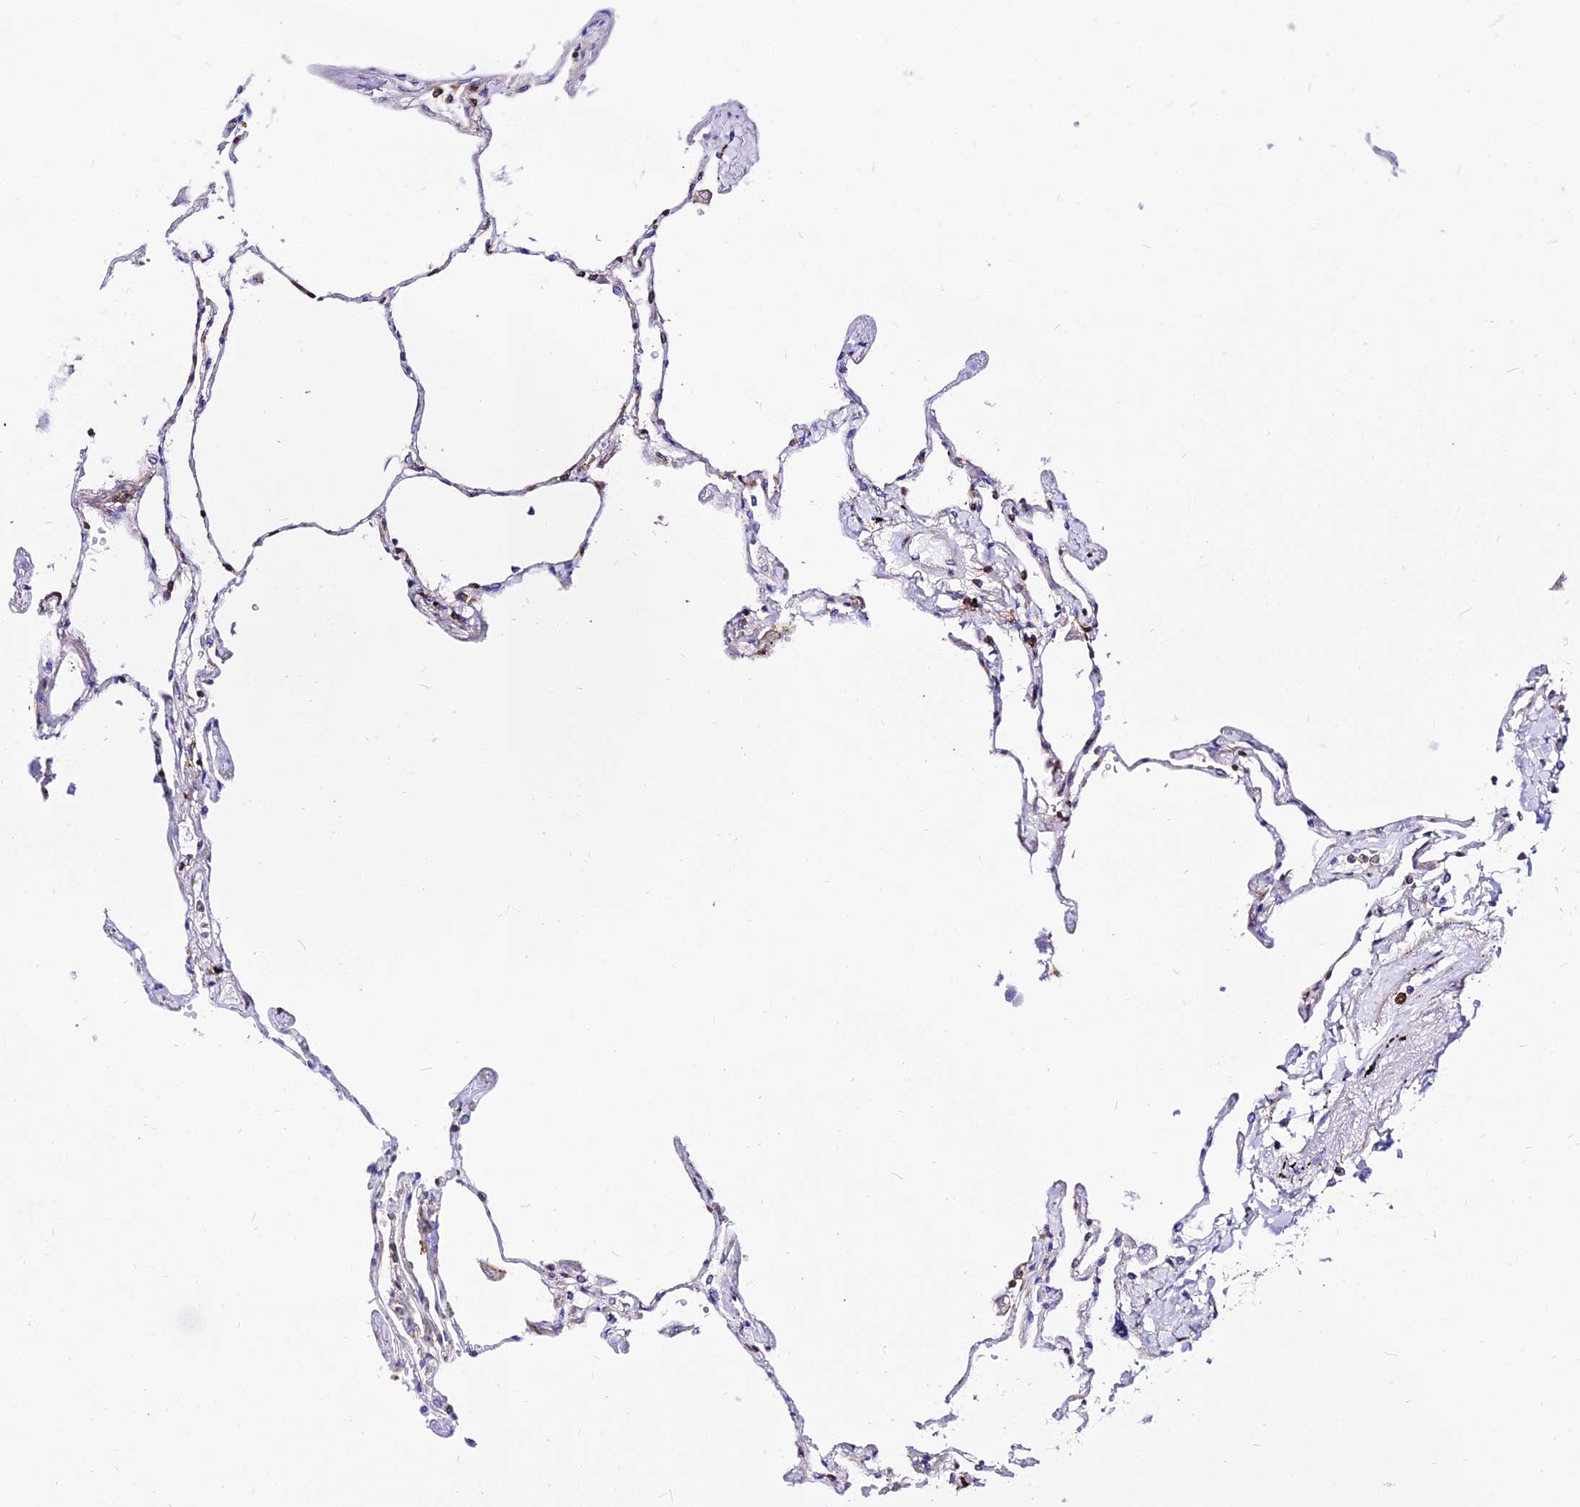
{"staining": {"intensity": "negative", "quantity": "none", "location": "none"}, "tissue": "lung", "cell_type": "Alveolar cells", "image_type": "normal", "snomed": [{"axis": "morphology", "description": "Normal tissue, NOS"}, {"axis": "topography", "description": "Lung"}], "caption": "This is an immunohistochemistry (IHC) image of normal lung. There is no expression in alveolar cells.", "gene": "CSRP1", "patient": {"sex": "female", "age": 67}}